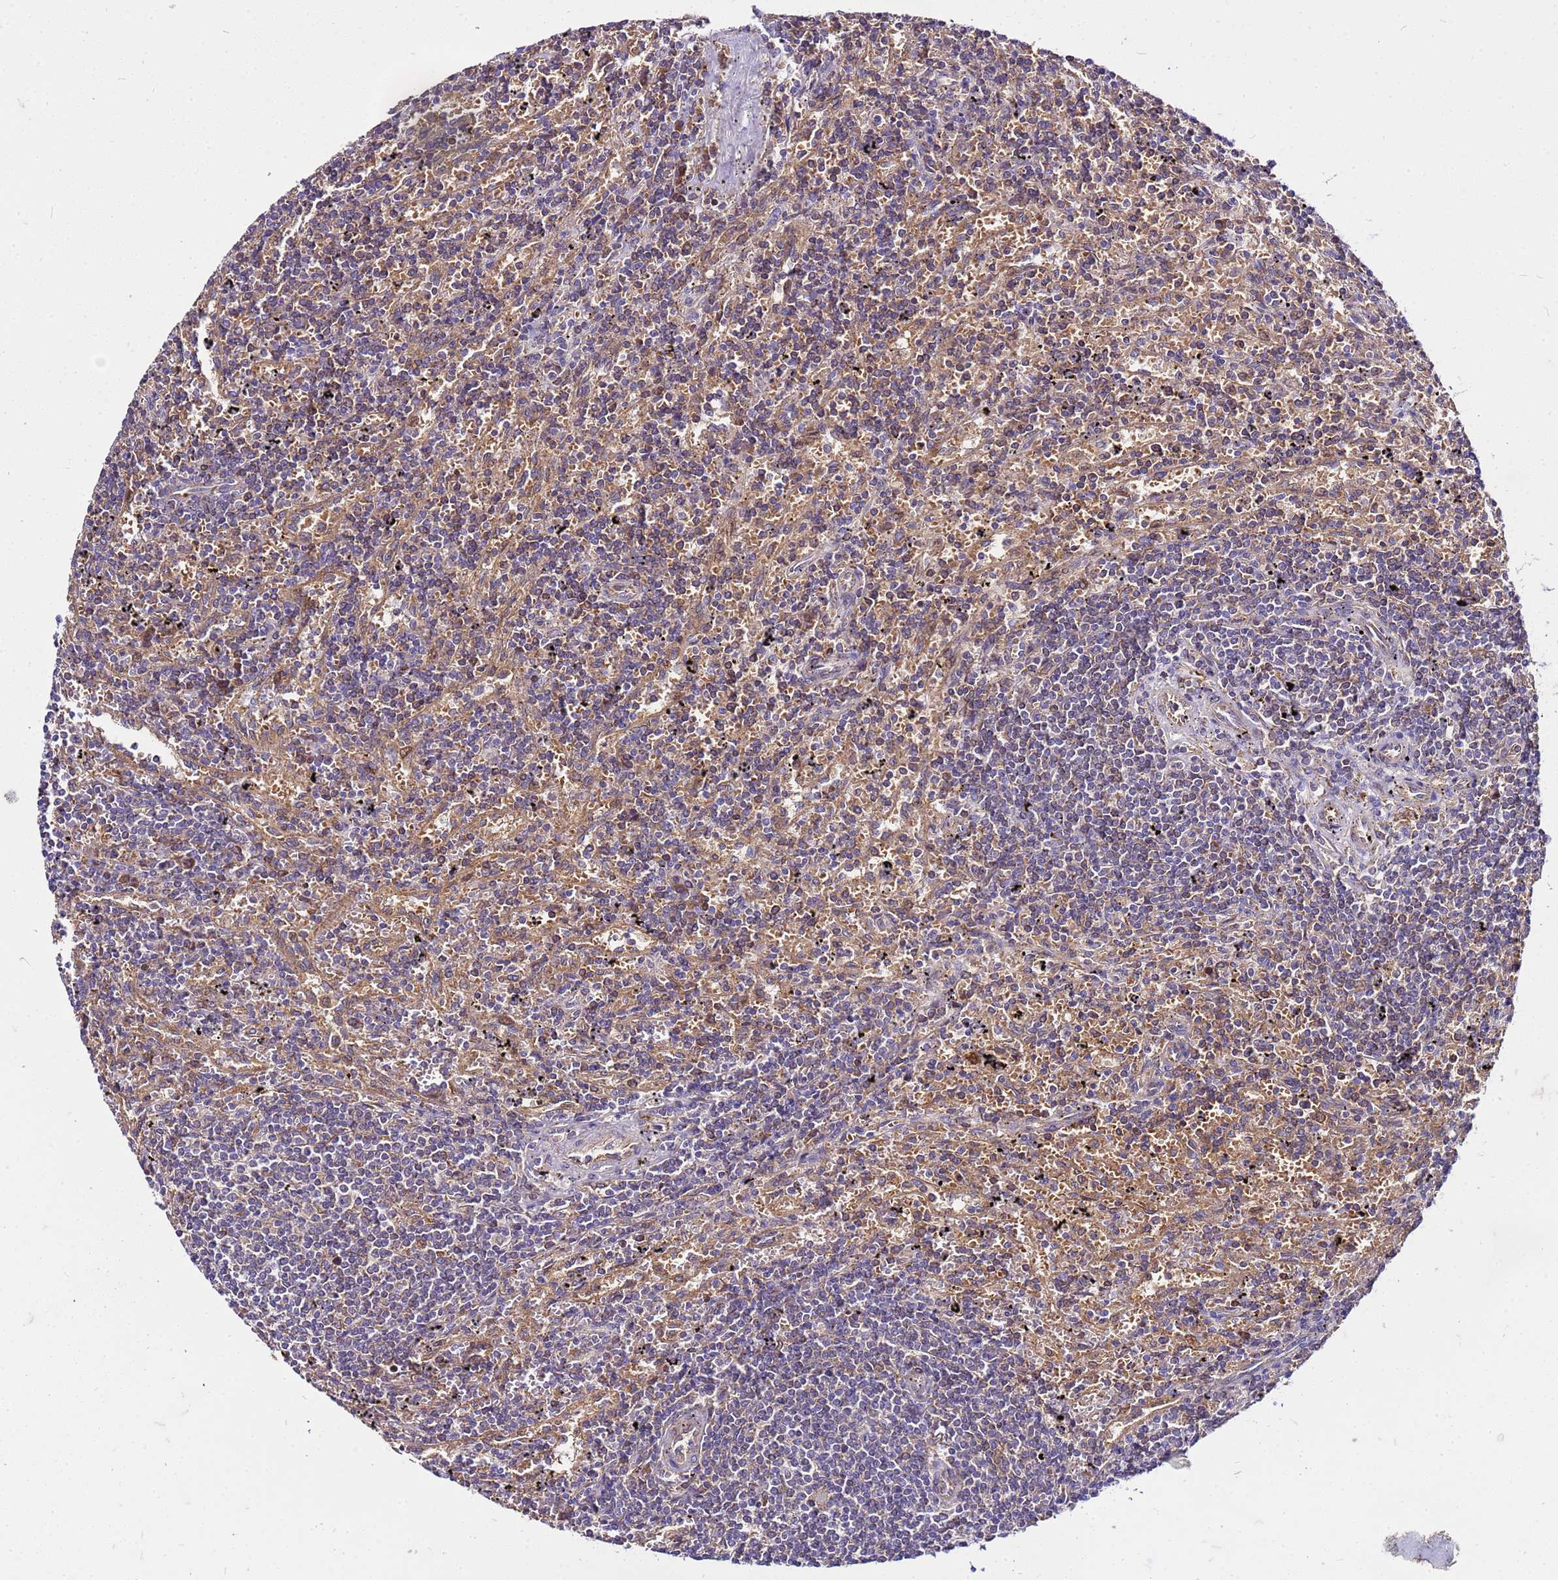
{"staining": {"intensity": "negative", "quantity": "none", "location": "none"}, "tissue": "lymphoma", "cell_type": "Tumor cells", "image_type": "cancer", "snomed": [{"axis": "morphology", "description": "Malignant lymphoma, non-Hodgkin's type, Low grade"}, {"axis": "topography", "description": "Spleen"}], "caption": "Immunohistochemical staining of human malignant lymphoma, non-Hodgkin's type (low-grade) demonstrates no significant staining in tumor cells. (DAB immunohistochemistry (IHC) with hematoxylin counter stain).", "gene": "PKD1", "patient": {"sex": "male", "age": 76}}